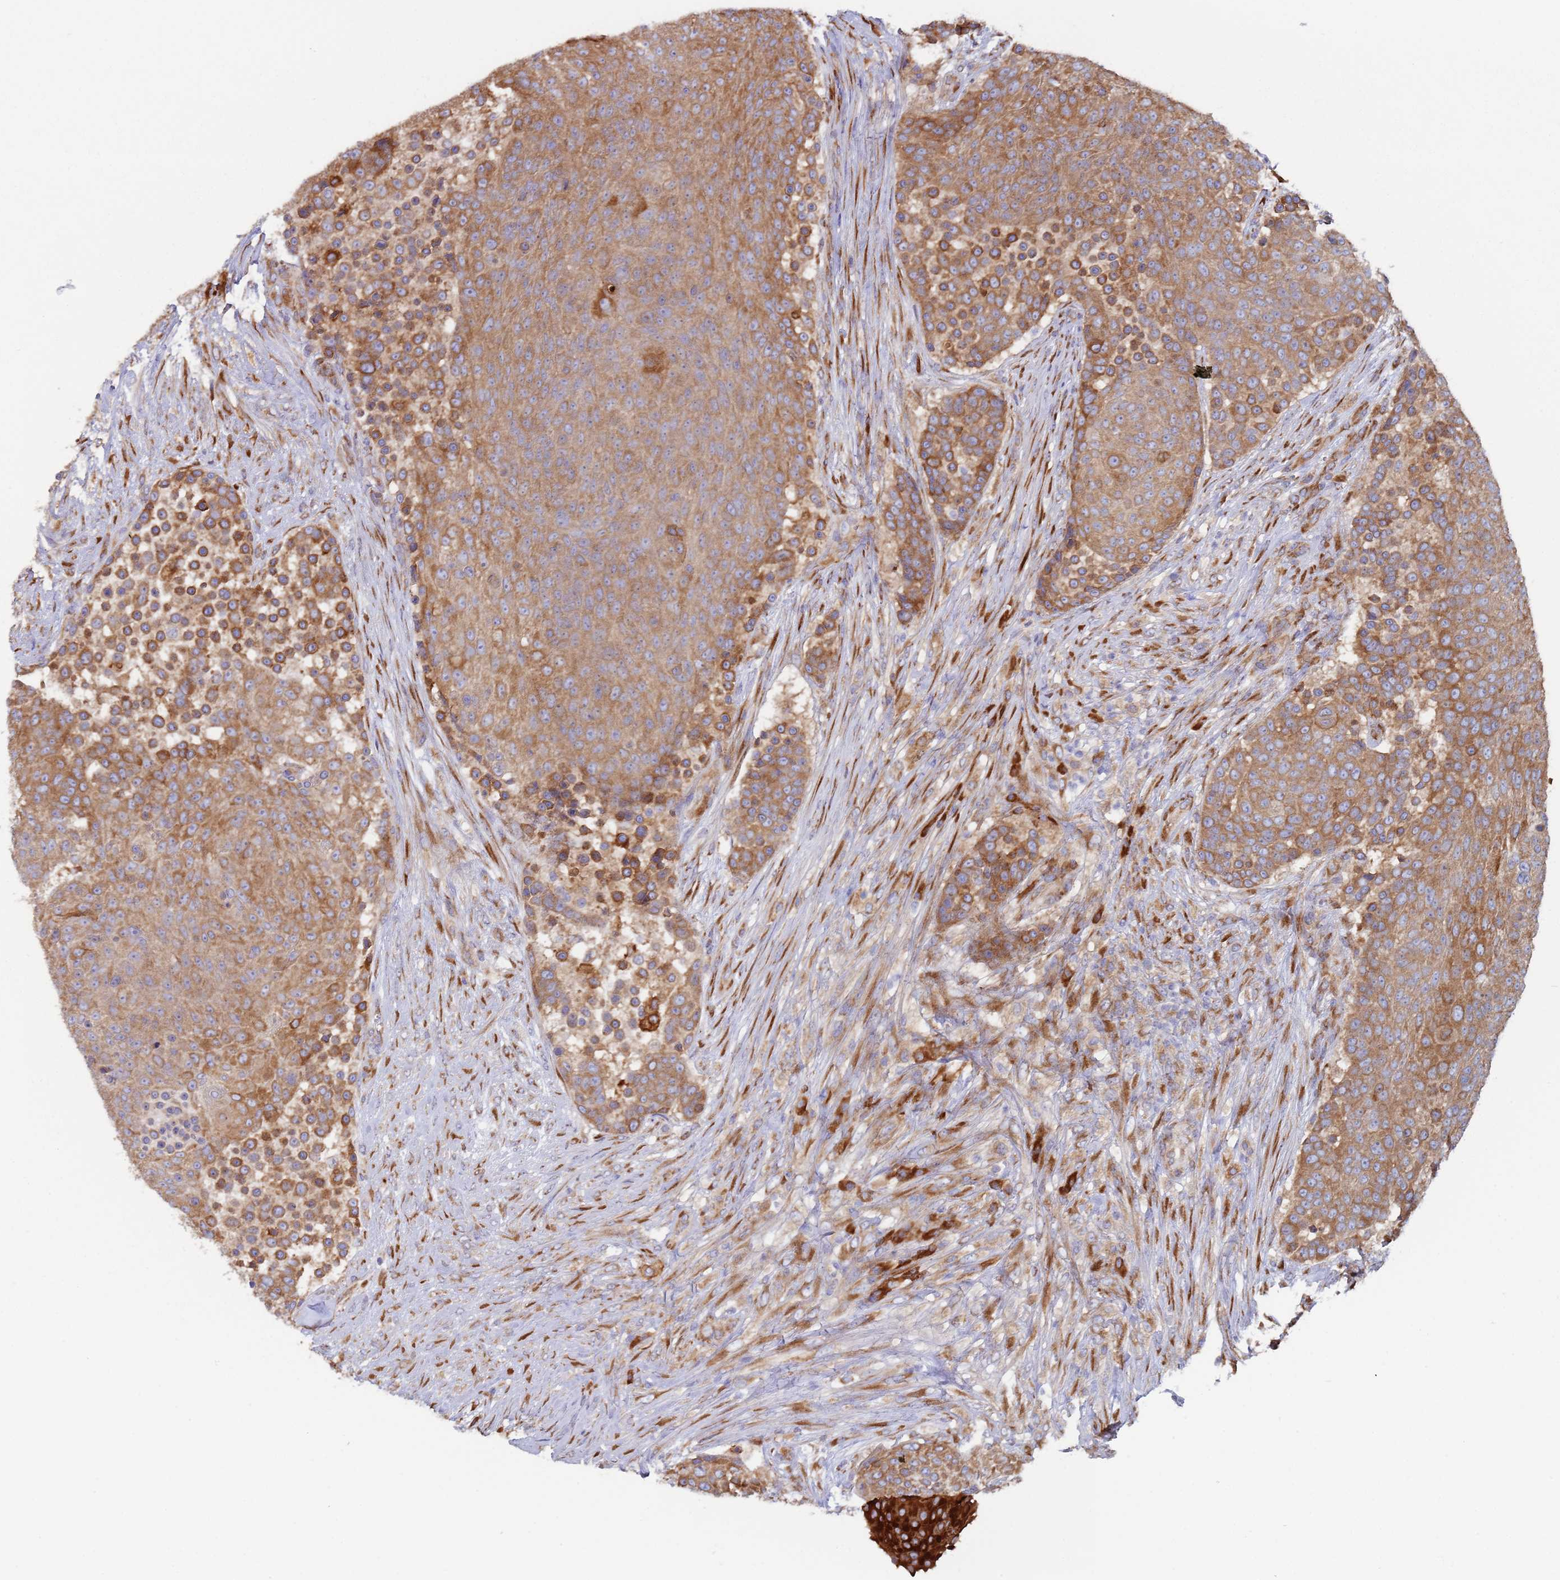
{"staining": {"intensity": "strong", "quantity": ">75%", "location": "cytoplasmic/membranous"}, "tissue": "urothelial cancer", "cell_type": "Tumor cells", "image_type": "cancer", "snomed": [{"axis": "morphology", "description": "Urothelial carcinoma, High grade"}, {"axis": "topography", "description": "Urinary bladder"}], "caption": "Immunohistochemistry (IHC) micrograph of human urothelial cancer stained for a protein (brown), which displays high levels of strong cytoplasmic/membranous staining in about >75% of tumor cells.", "gene": "ZNF844", "patient": {"sex": "female", "age": 63}}